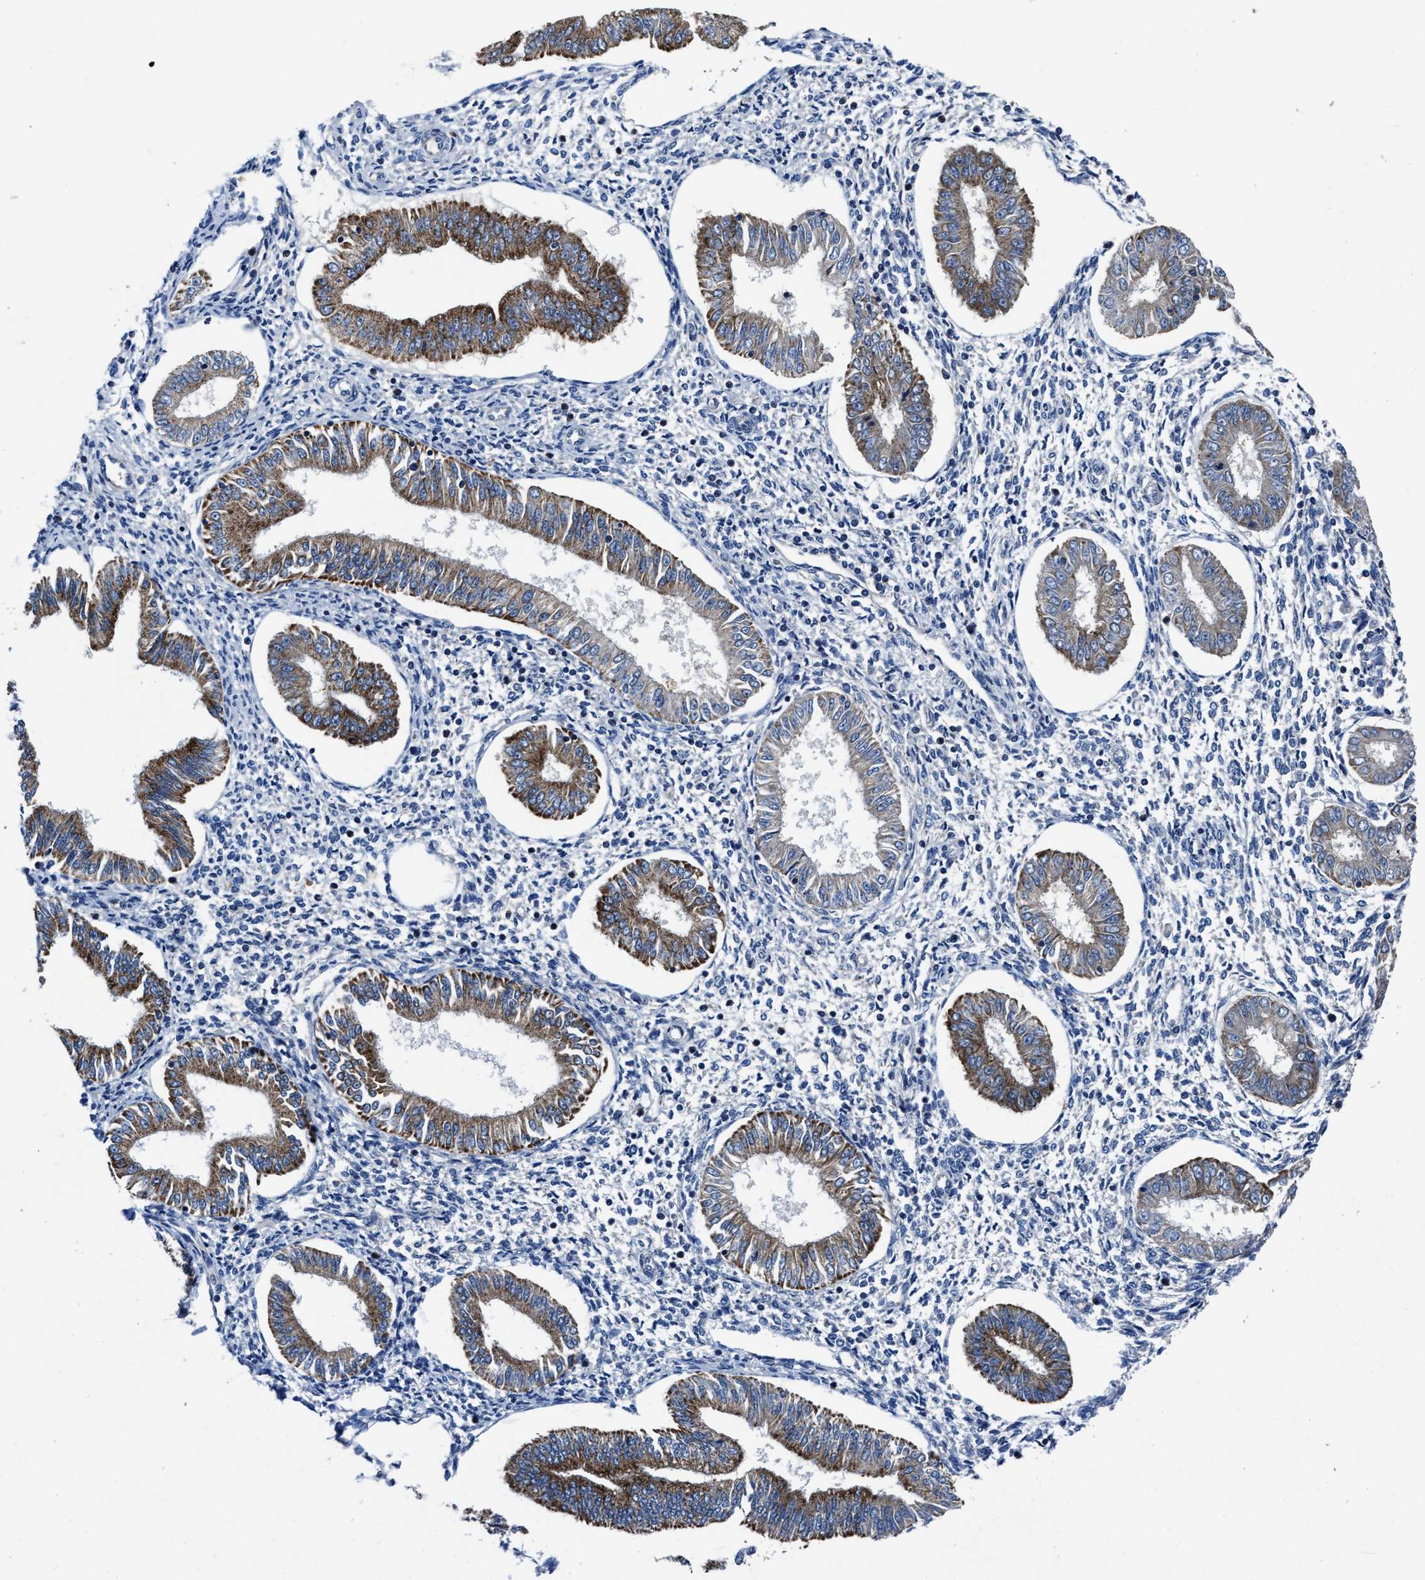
{"staining": {"intensity": "negative", "quantity": "none", "location": "none"}, "tissue": "endometrium", "cell_type": "Cells in endometrial stroma", "image_type": "normal", "snomed": [{"axis": "morphology", "description": "Normal tissue, NOS"}, {"axis": "topography", "description": "Endometrium"}], "caption": "High power microscopy photomicrograph of an immunohistochemistry (IHC) image of benign endometrium, revealing no significant staining in cells in endometrial stroma.", "gene": "PHLPP1", "patient": {"sex": "female", "age": 50}}